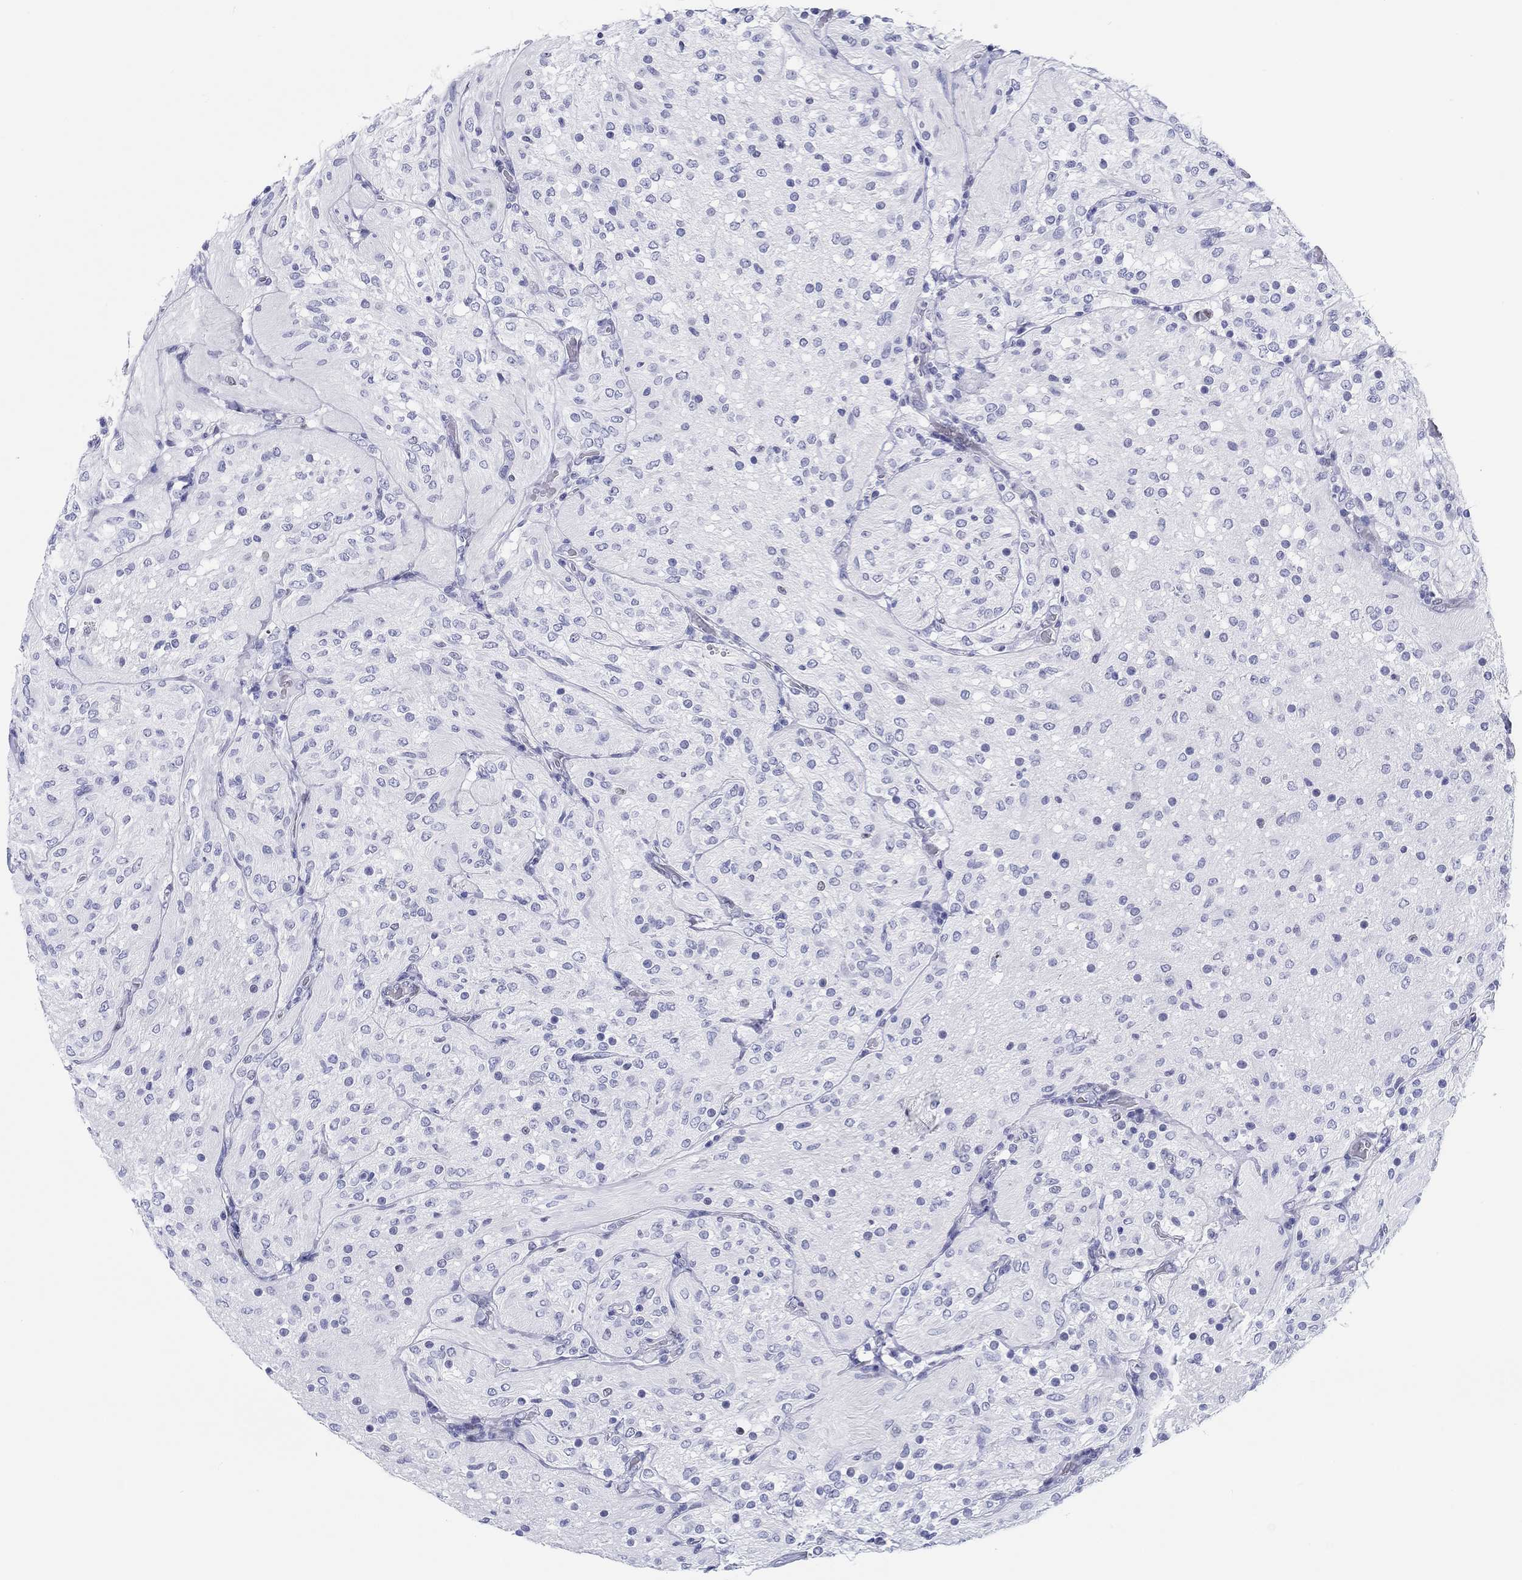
{"staining": {"intensity": "negative", "quantity": "none", "location": "none"}, "tissue": "glioma", "cell_type": "Tumor cells", "image_type": "cancer", "snomed": [{"axis": "morphology", "description": "Glioma, malignant, Low grade"}, {"axis": "topography", "description": "Brain"}], "caption": "The immunohistochemistry (IHC) photomicrograph has no significant staining in tumor cells of glioma tissue.", "gene": "H1-1", "patient": {"sex": "male", "age": 3}}